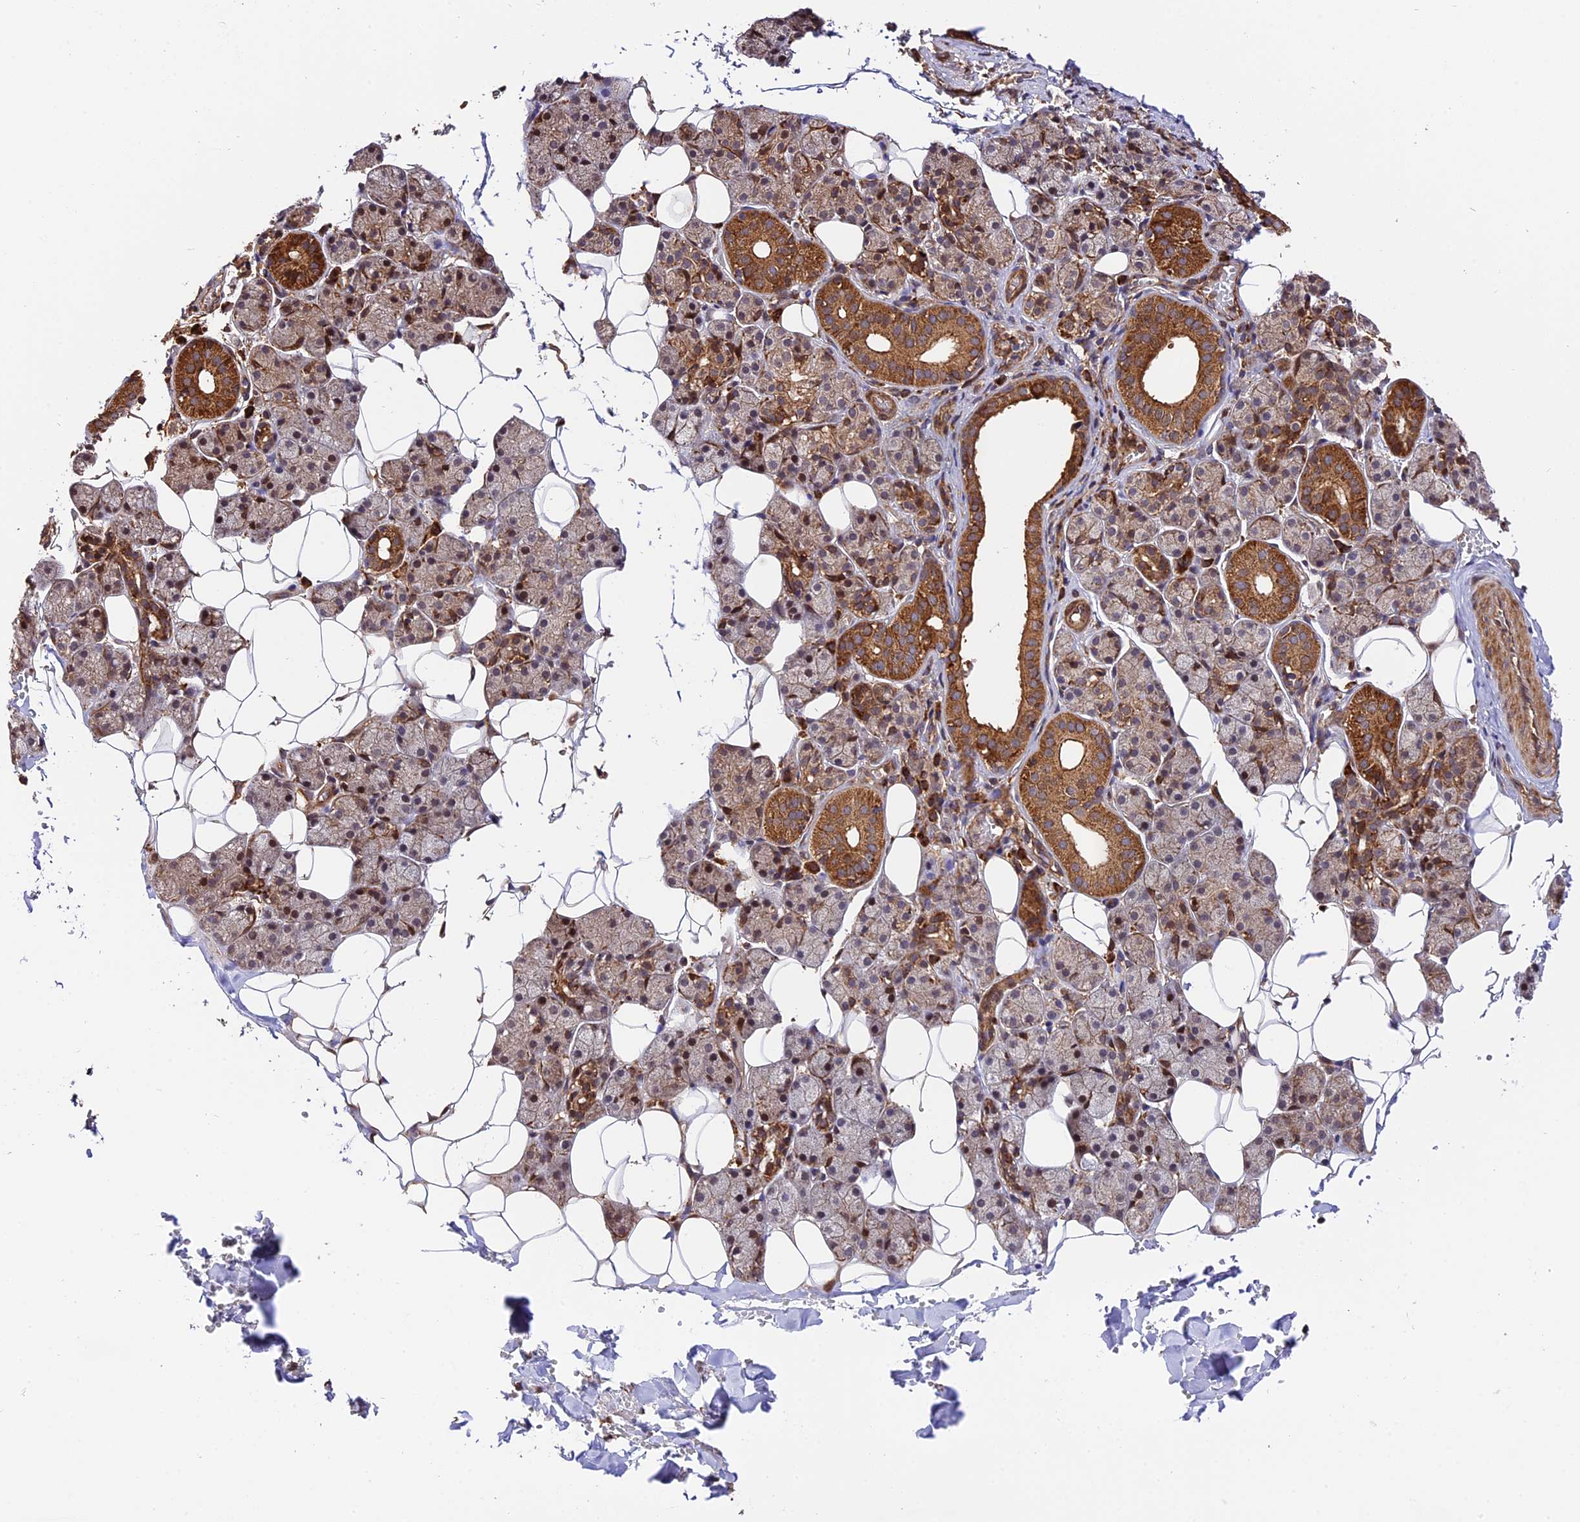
{"staining": {"intensity": "strong", "quantity": "25%-75%", "location": "cytoplasmic/membranous"}, "tissue": "salivary gland", "cell_type": "Glandular cells", "image_type": "normal", "snomed": [{"axis": "morphology", "description": "Normal tissue, NOS"}, {"axis": "topography", "description": "Salivary gland"}], "caption": "Unremarkable salivary gland demonstrates strong cytoplasmic/membranous positivity in about 25%-75% of glandular cells (IHC, brightfield microscopy, high magnification)..", "gene": "HERPUD1", "patient": {"sex": "female", "age": 33}}